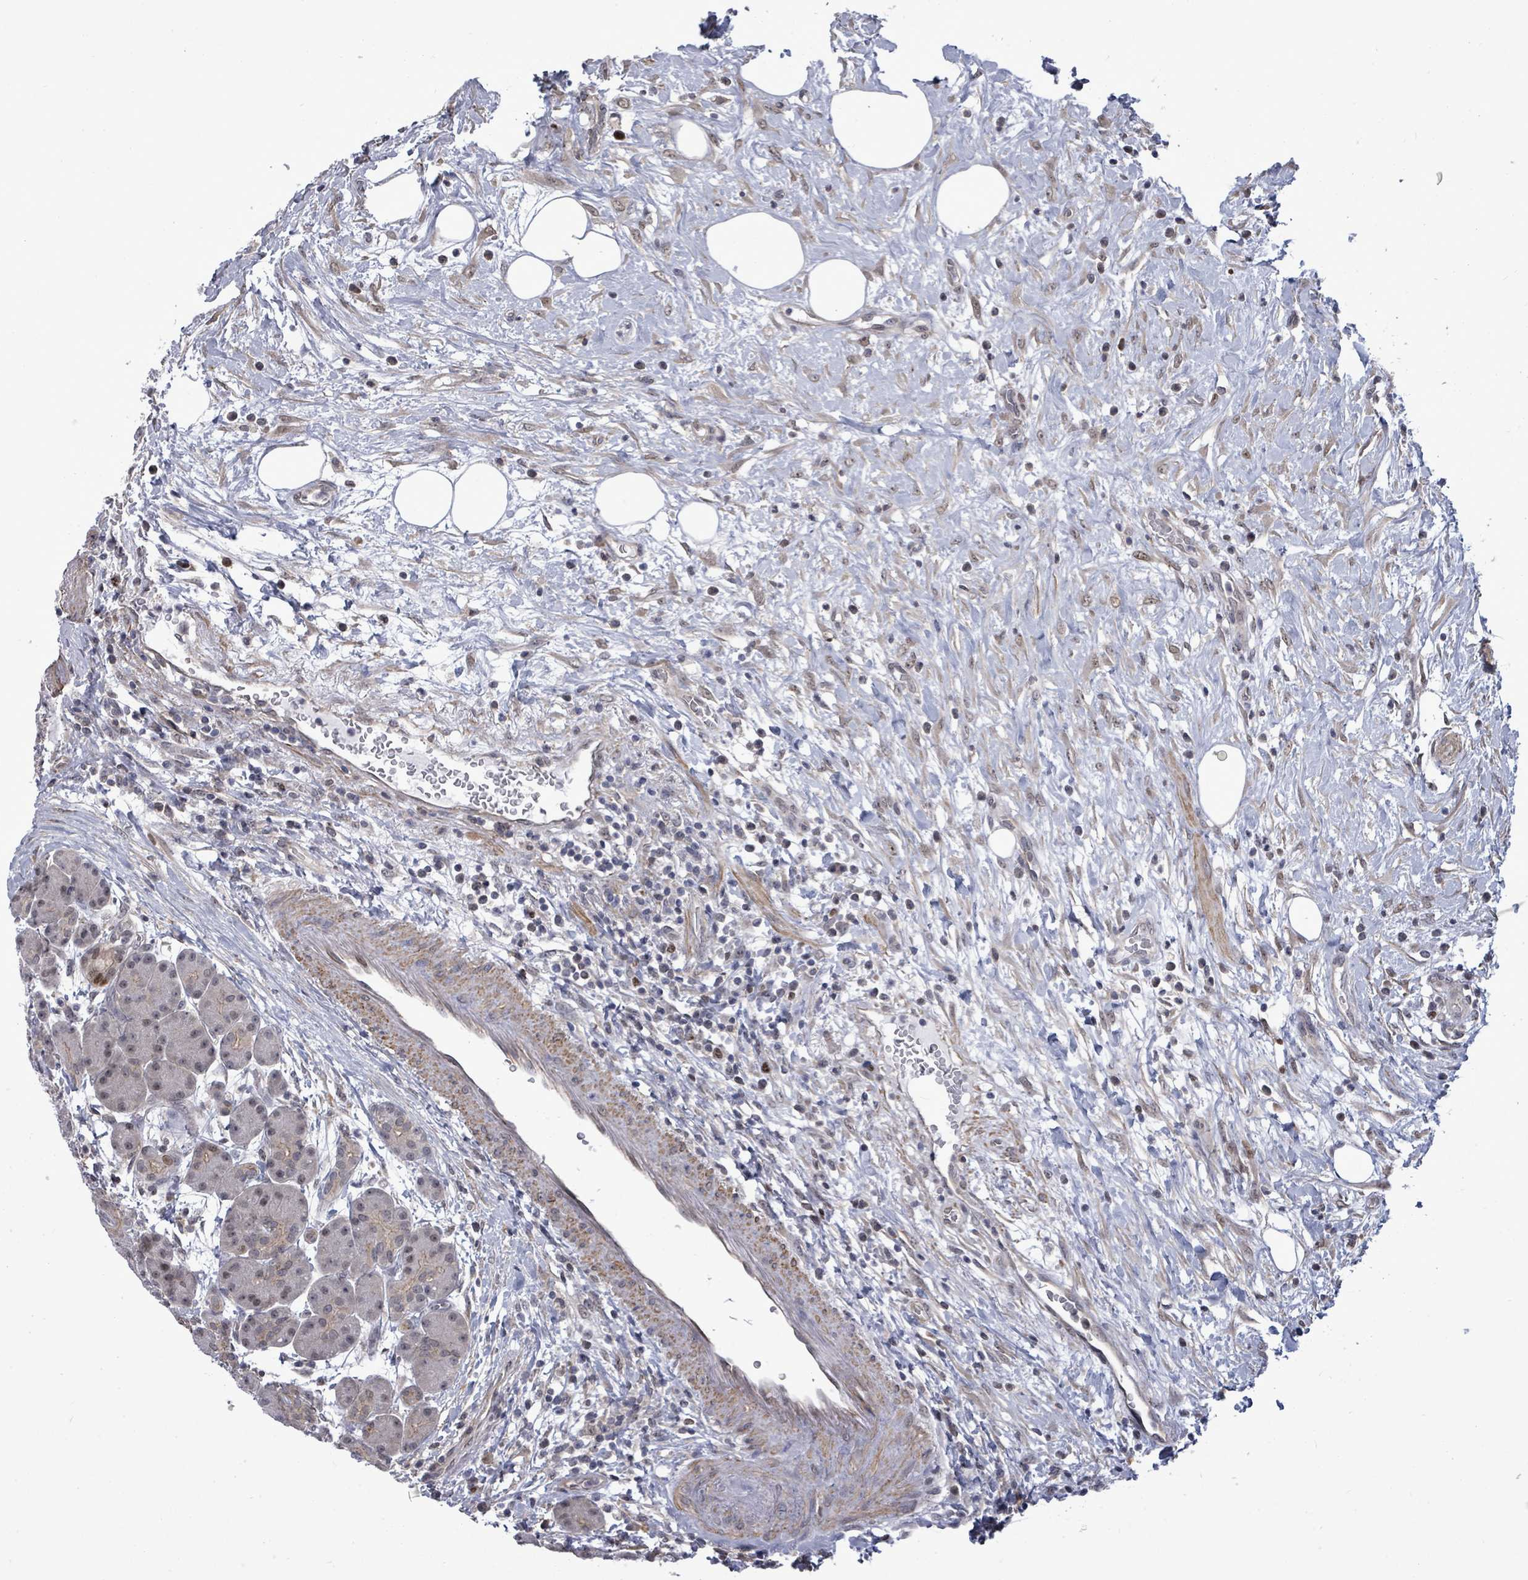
{"staining": {"intensity": "moderate", "quantity": "<25%", "location": "nuclear"}, "tissue": "pancreas", "cell_type": "Exocrine glandular cells", "image_type": "normal", "snomed": [{"axis": "morphology", "description": "Normal tissue, NOS"}, {"axis": "topography", "description": "Pancreas"}], "caption": "High-magnification brightfield microscopy of unremarkable pancreas stained with DAB (3,3'-diaminobenzidine) (brown) and counterstained with hematoxylin (blue). exocrine glandular cells exhibit moderate nuclear staining is appreciated in approximately<25% of cells. The protein of interest is stained brown, and the nuclei are stained in blue (DAB (3,3'-diaminobenzidine) IHC with brightfield microscopy, high magnification).", "gene": "PAPSS1", "patient": {"sex": "male", "age": 63}}